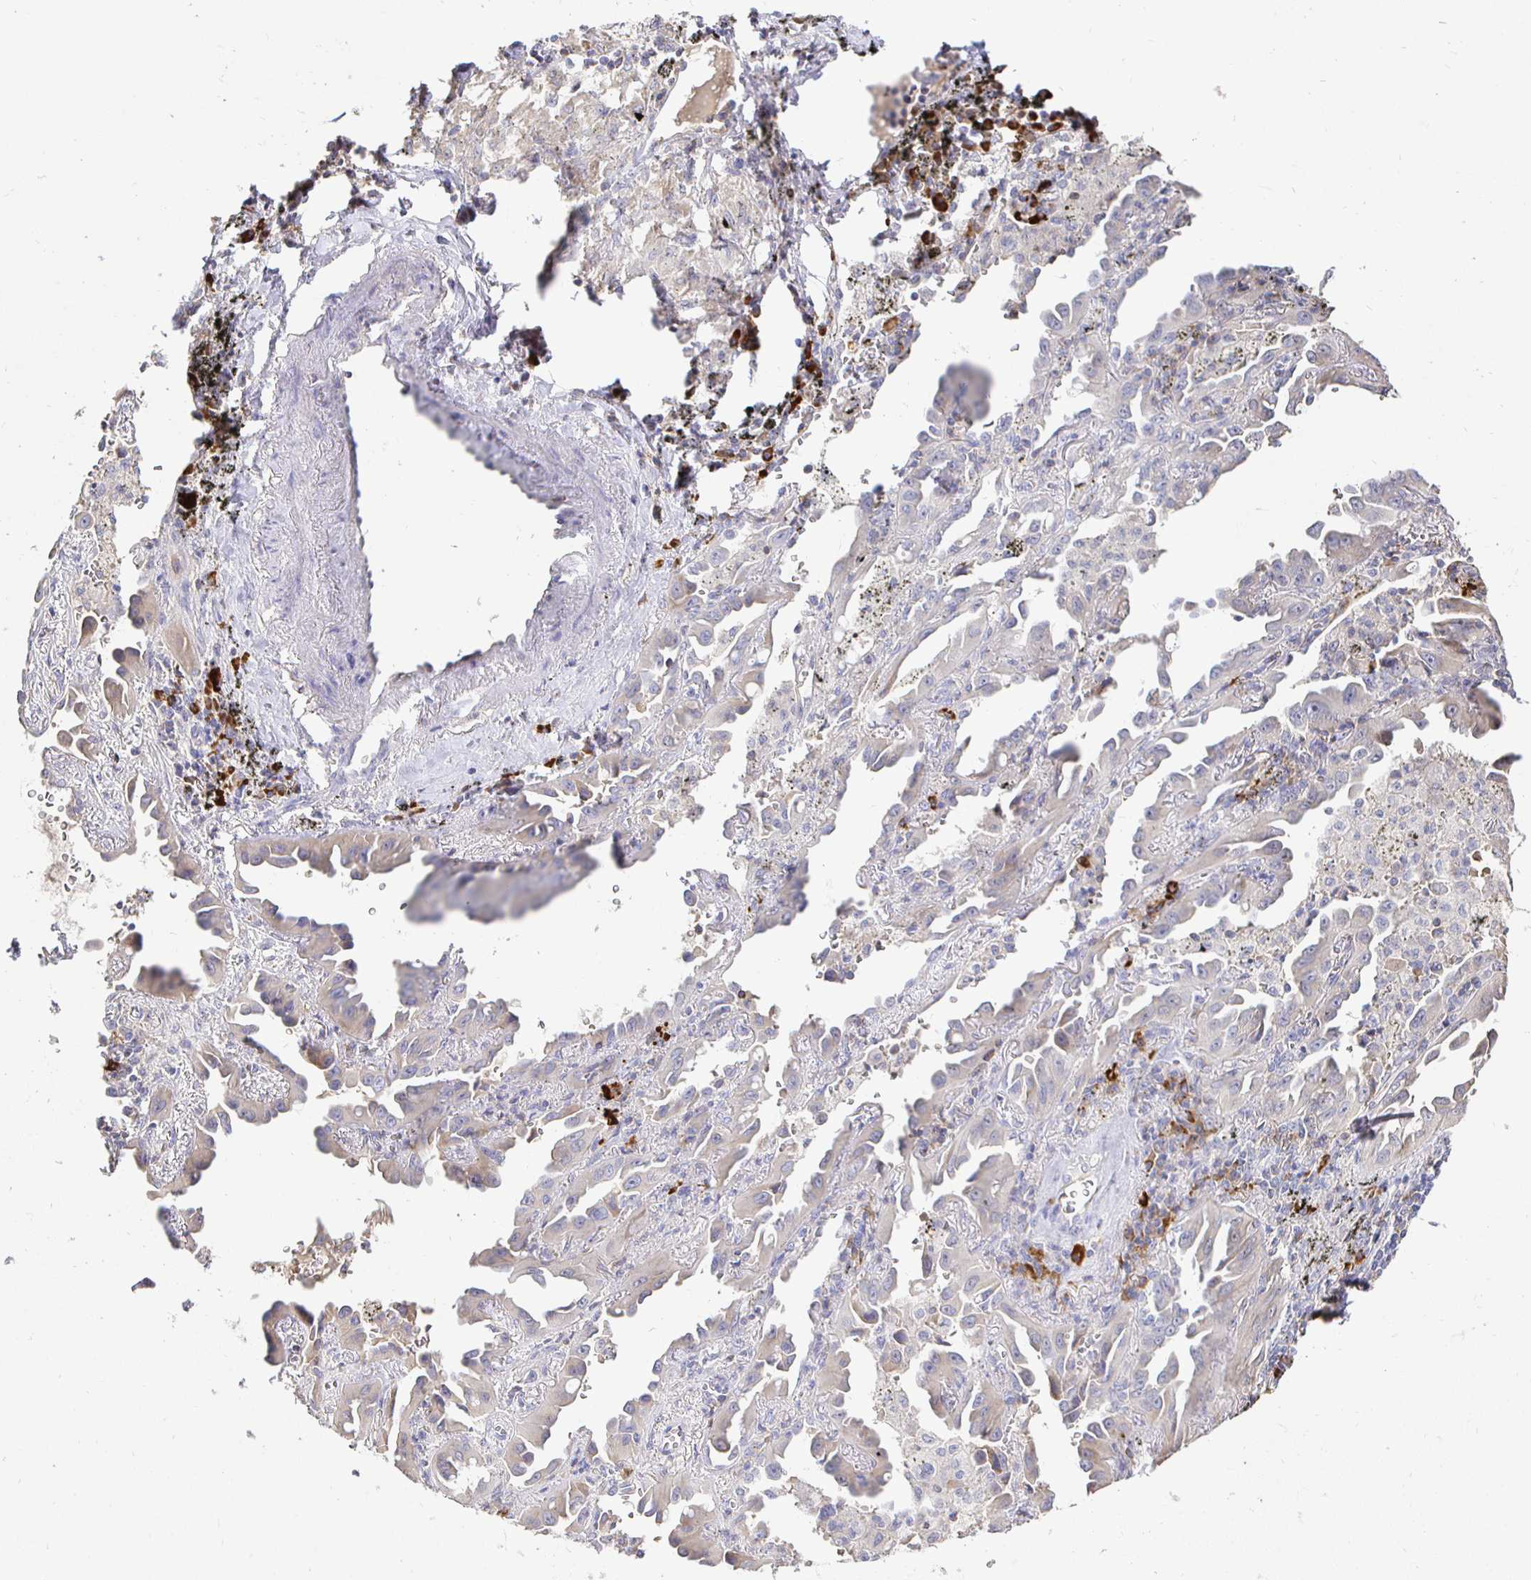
{"staining": {"intensity": "negative", "quantity": "none", "location": "none"}, "tissue": "lung cancer", "cell_type": "Tumor cells", "image_type": "cancer", "snomed": [{"axis": "morphology", "description": "Adenocarcinoma, NOS"}, {"axis": "topography", "description": "Lung"}], "caption": "Protein analysis of adenocarcinoma (lung) reveals no significant staining in tumor cells.", "gene": "CXCR3", "patient": {"sex": "male", "age": 68}}